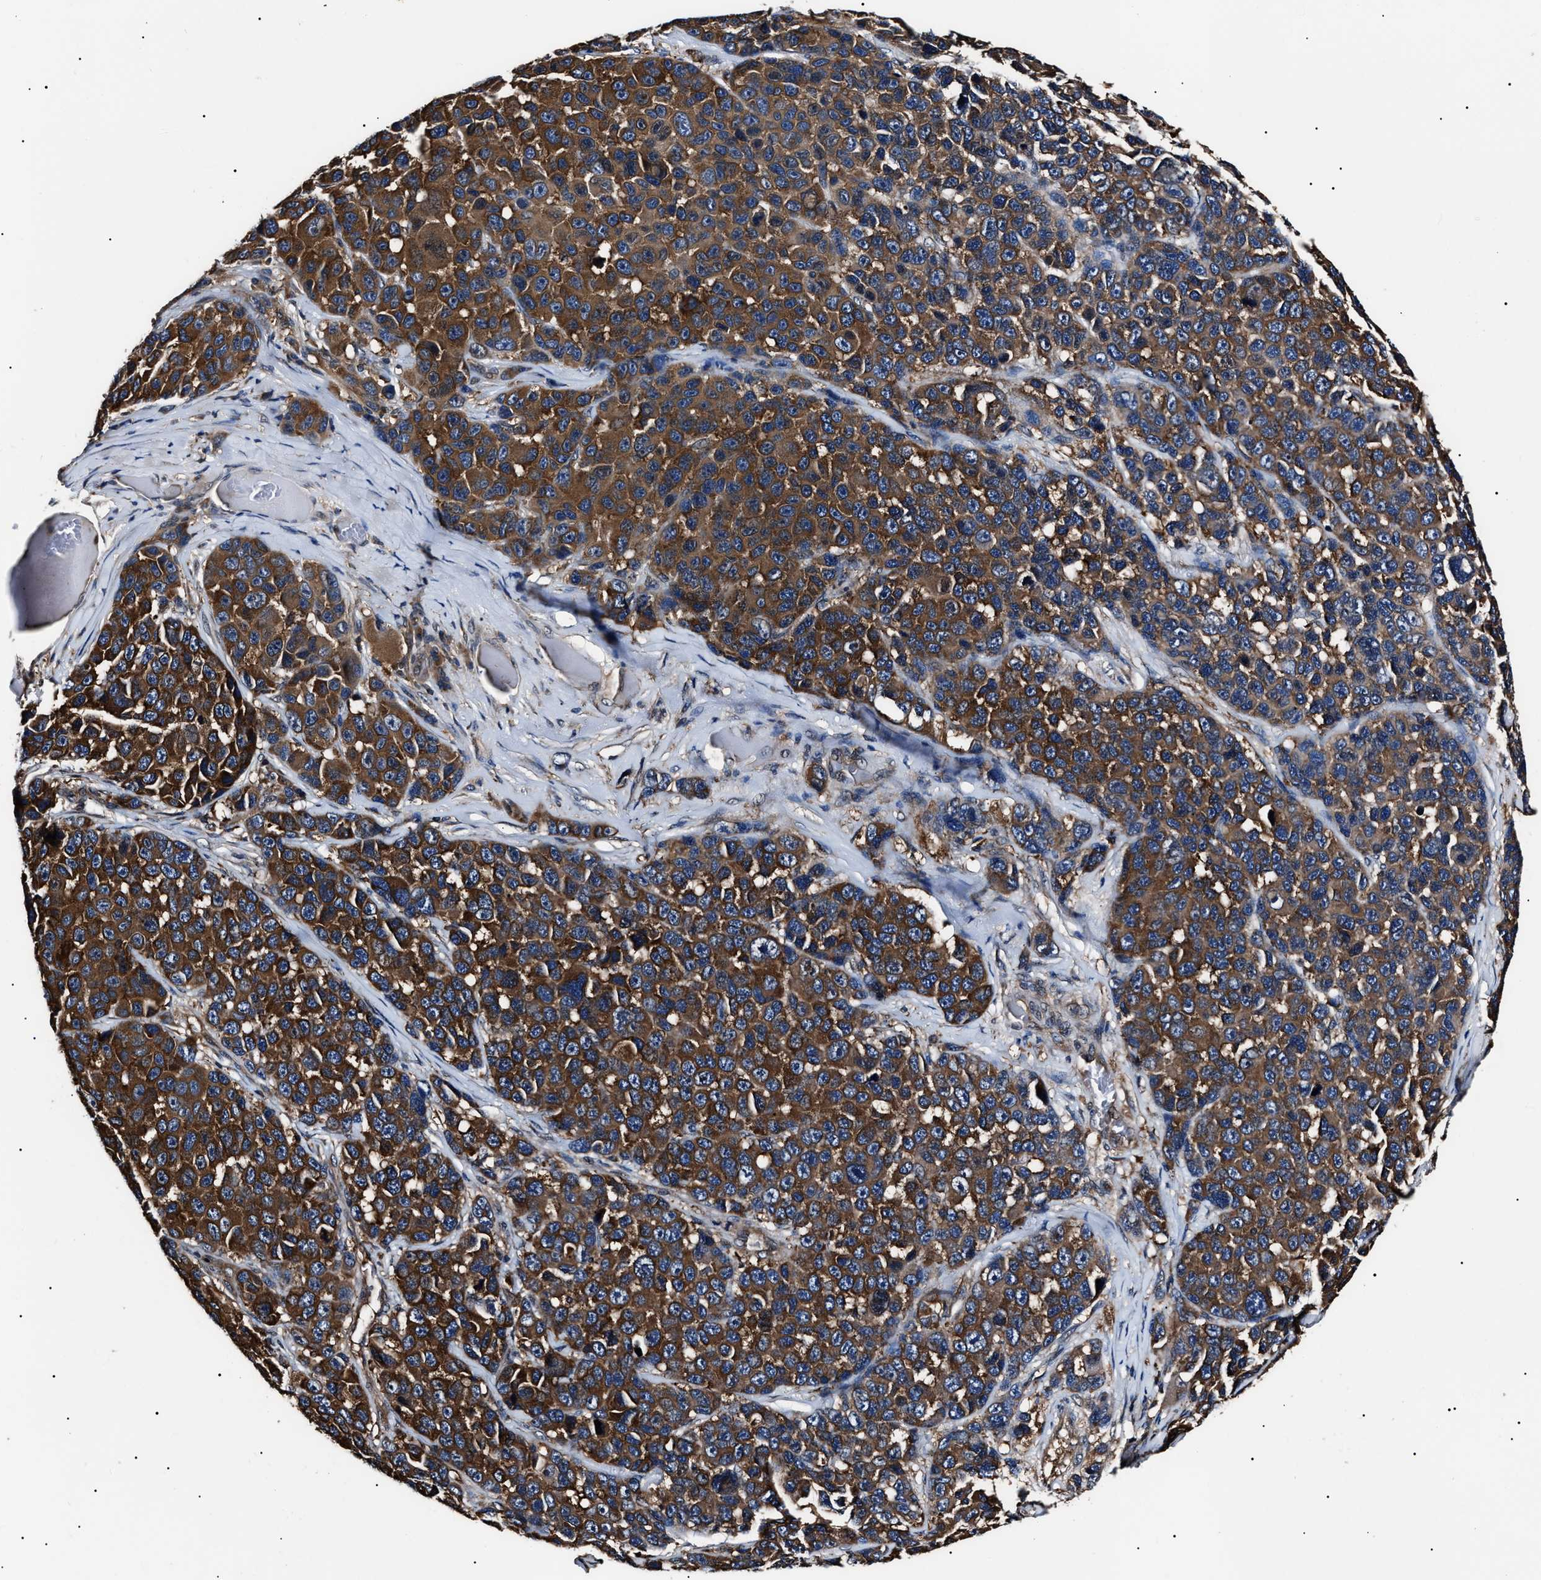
{"staining": {"intensity": "moderate", "quantity": ">75%", "location": "cytoplasmic/membranous"}, "tissue": "melanoma", "cell_type": "Tumor cells", "image_type": "cancer", "snomed": [{"axis": "morphology", "description": "Malignant melanoma, NOS"}, {"axis": "topography", "description": "Skin"}], "caption": "Protein expression analysis of melanoma displays moderate cytoplasmic/membranous positivity in about >75% of tumor cells. (Brightfield microscopy of DAB IHC at high magnification).", "gene": "CCT8", "patient": {"sex": "male", "age": 53}}